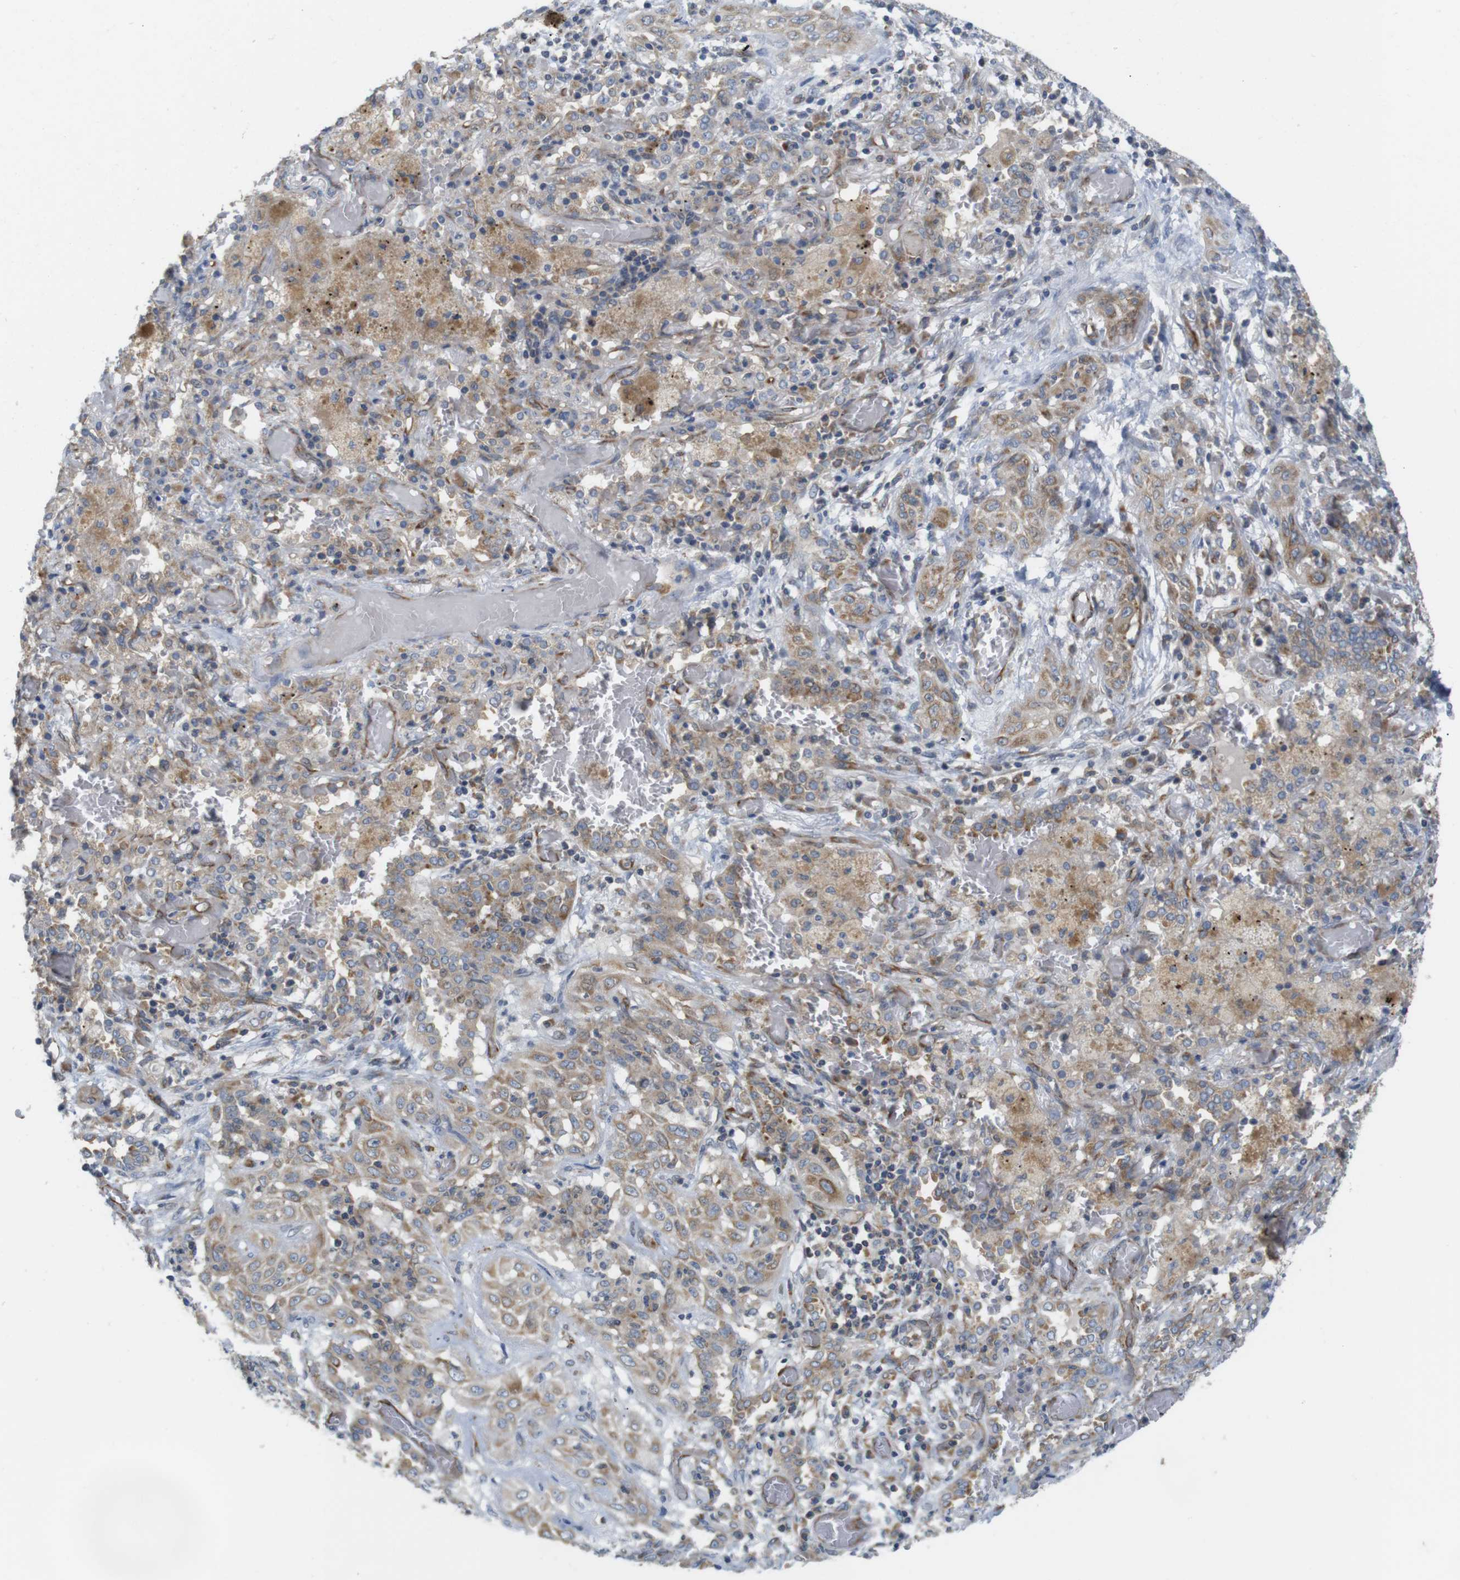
{"staining": {"intensity": "weak", "quantity": ">75%", "location": "cytoplasmic/membranous"}, "tissue": "lung cancer", "cell_type": "Tumor cells", "image_type": "cancer", "snomed": [{"axis": "morphology", "description": "Squamous cell carcinoma, NOS"}, {"axis": "topography", "description": "Lung"}], "caption": "Immunohistochemistry (IHC) photomicrograph of human lung cancer stained for a protein (brown), which exhibits low levels of weak cytoplasmic/membranous staining in about >75% of tumor cells.", "gene": "PCNX2", "patient": {"sex": "female", "age": 47}}